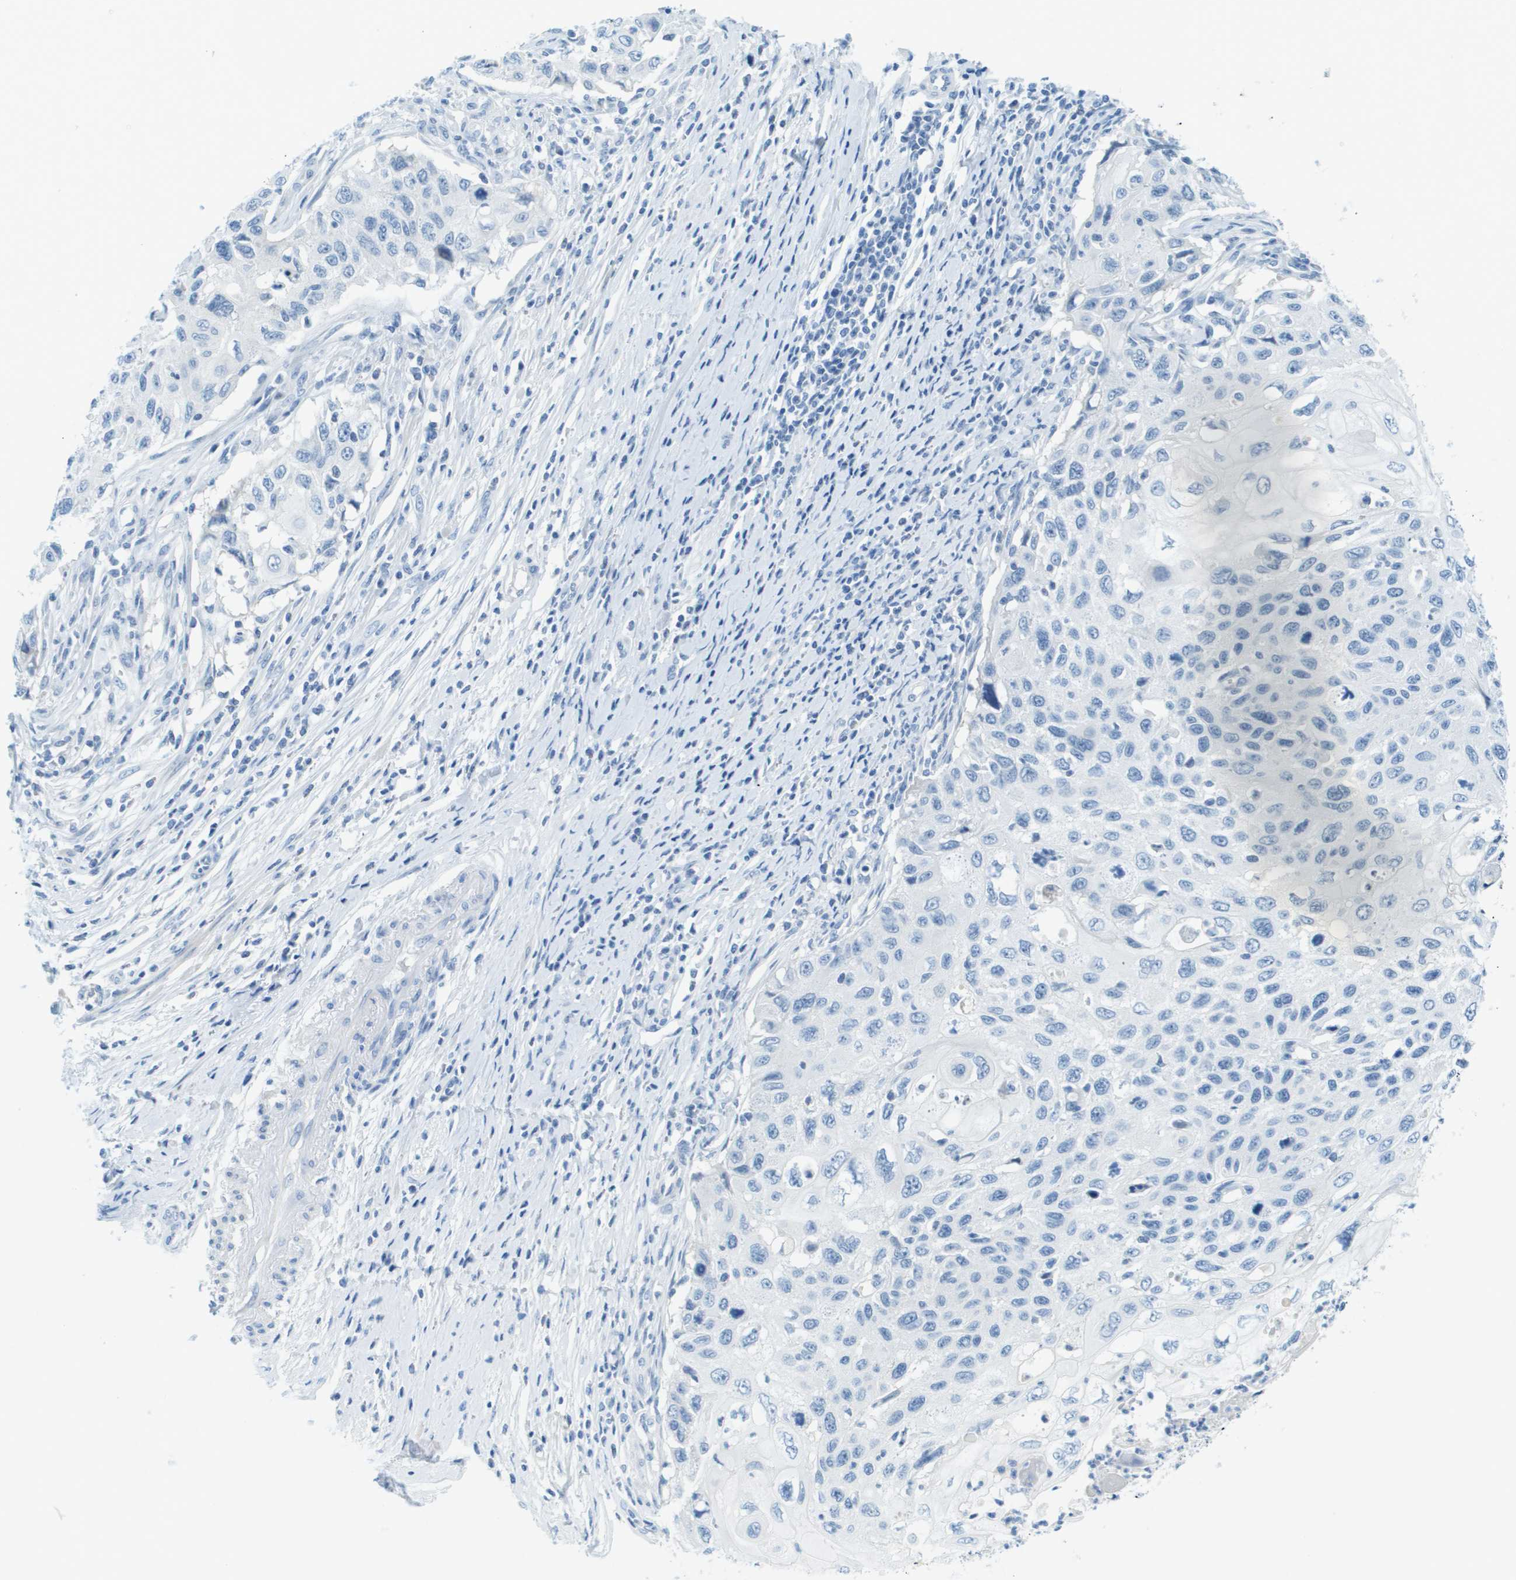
{"staining": {"intensity": "negative", "quantity": "none", "location": "none"}, "tissue": "cervical cancer", "cell_type": "Tumor cells", "image_type": "cancer", "snomed": [{"axis": "morphology", "description": "Squamous cell carcinoma, NOS"}, {"axis": "topography", "description": "Cervix"}], "caption": "Tumor cells show no significant protein staining in cervical cancer. (Stains: DAB (3,3'-diaminobenzidine) immunohistochemistry with hematoxylin counter stain, Microscopy: brightfield microscopy at high magnification).", "gene": "CDHR2", "patient": {"sex": "female", "age": 70}}